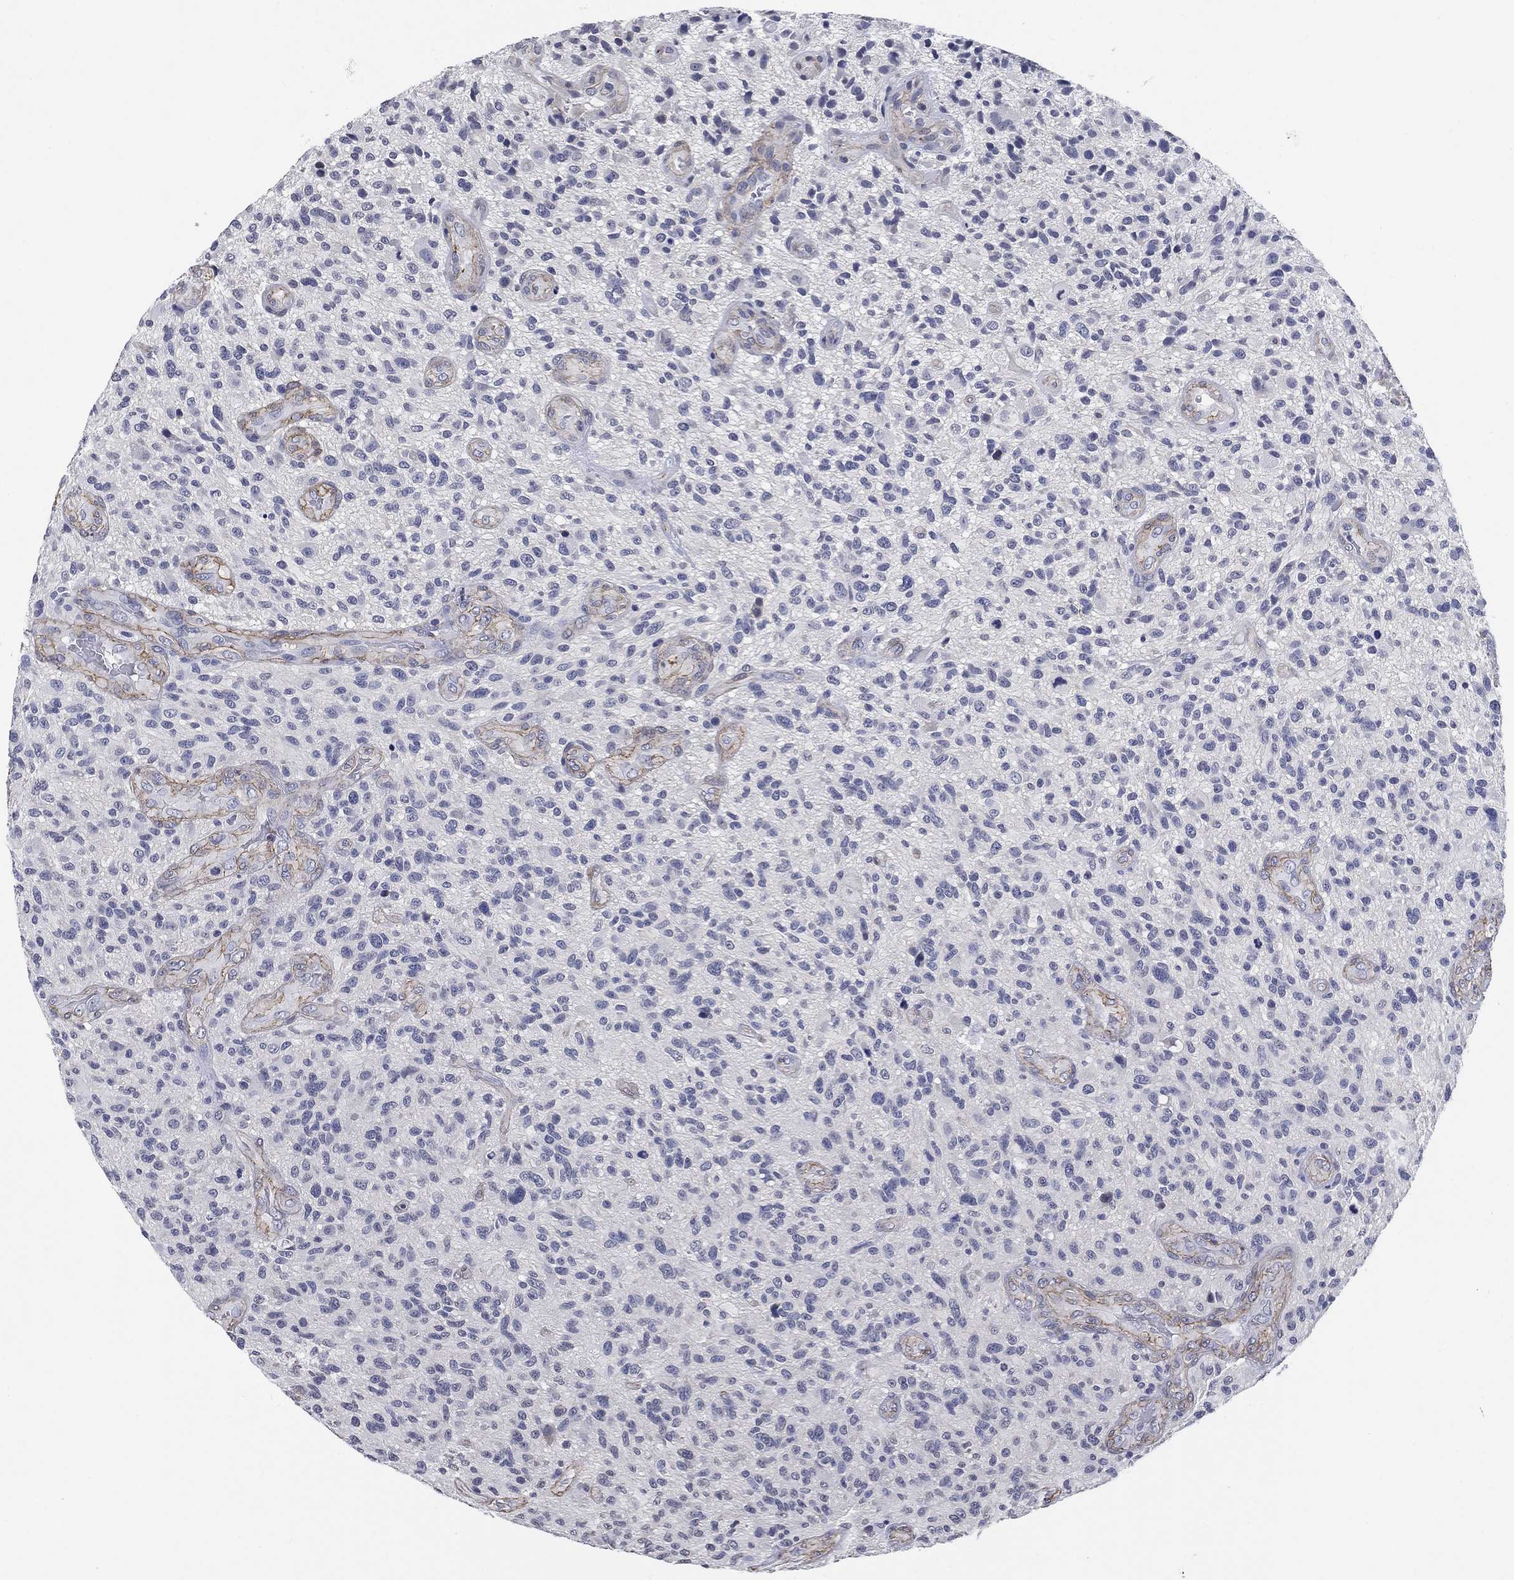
{"staining": {"intensity": "negative", "quantity": "none", "location": "none"}, "tissue": "glioma", "cell_type": "Tumor cells", "image_type": "cancer", "snomed": [{"axis": "morphology", "description": "Glioma, malignant, High grade"}, {"axis": "topography", "description": "Brain"}], "caption": "Immunohistochemical staining of glioma displays no significant staining in tumor cells. Brightfield microscopy of IHC stained with DAB (3,3'-diaminobenzidine) (brown) and hematoxylin (blue), captured at high magnification.", "gene": "OTUB2", "patient": {"sex": "male", "age": 47}}